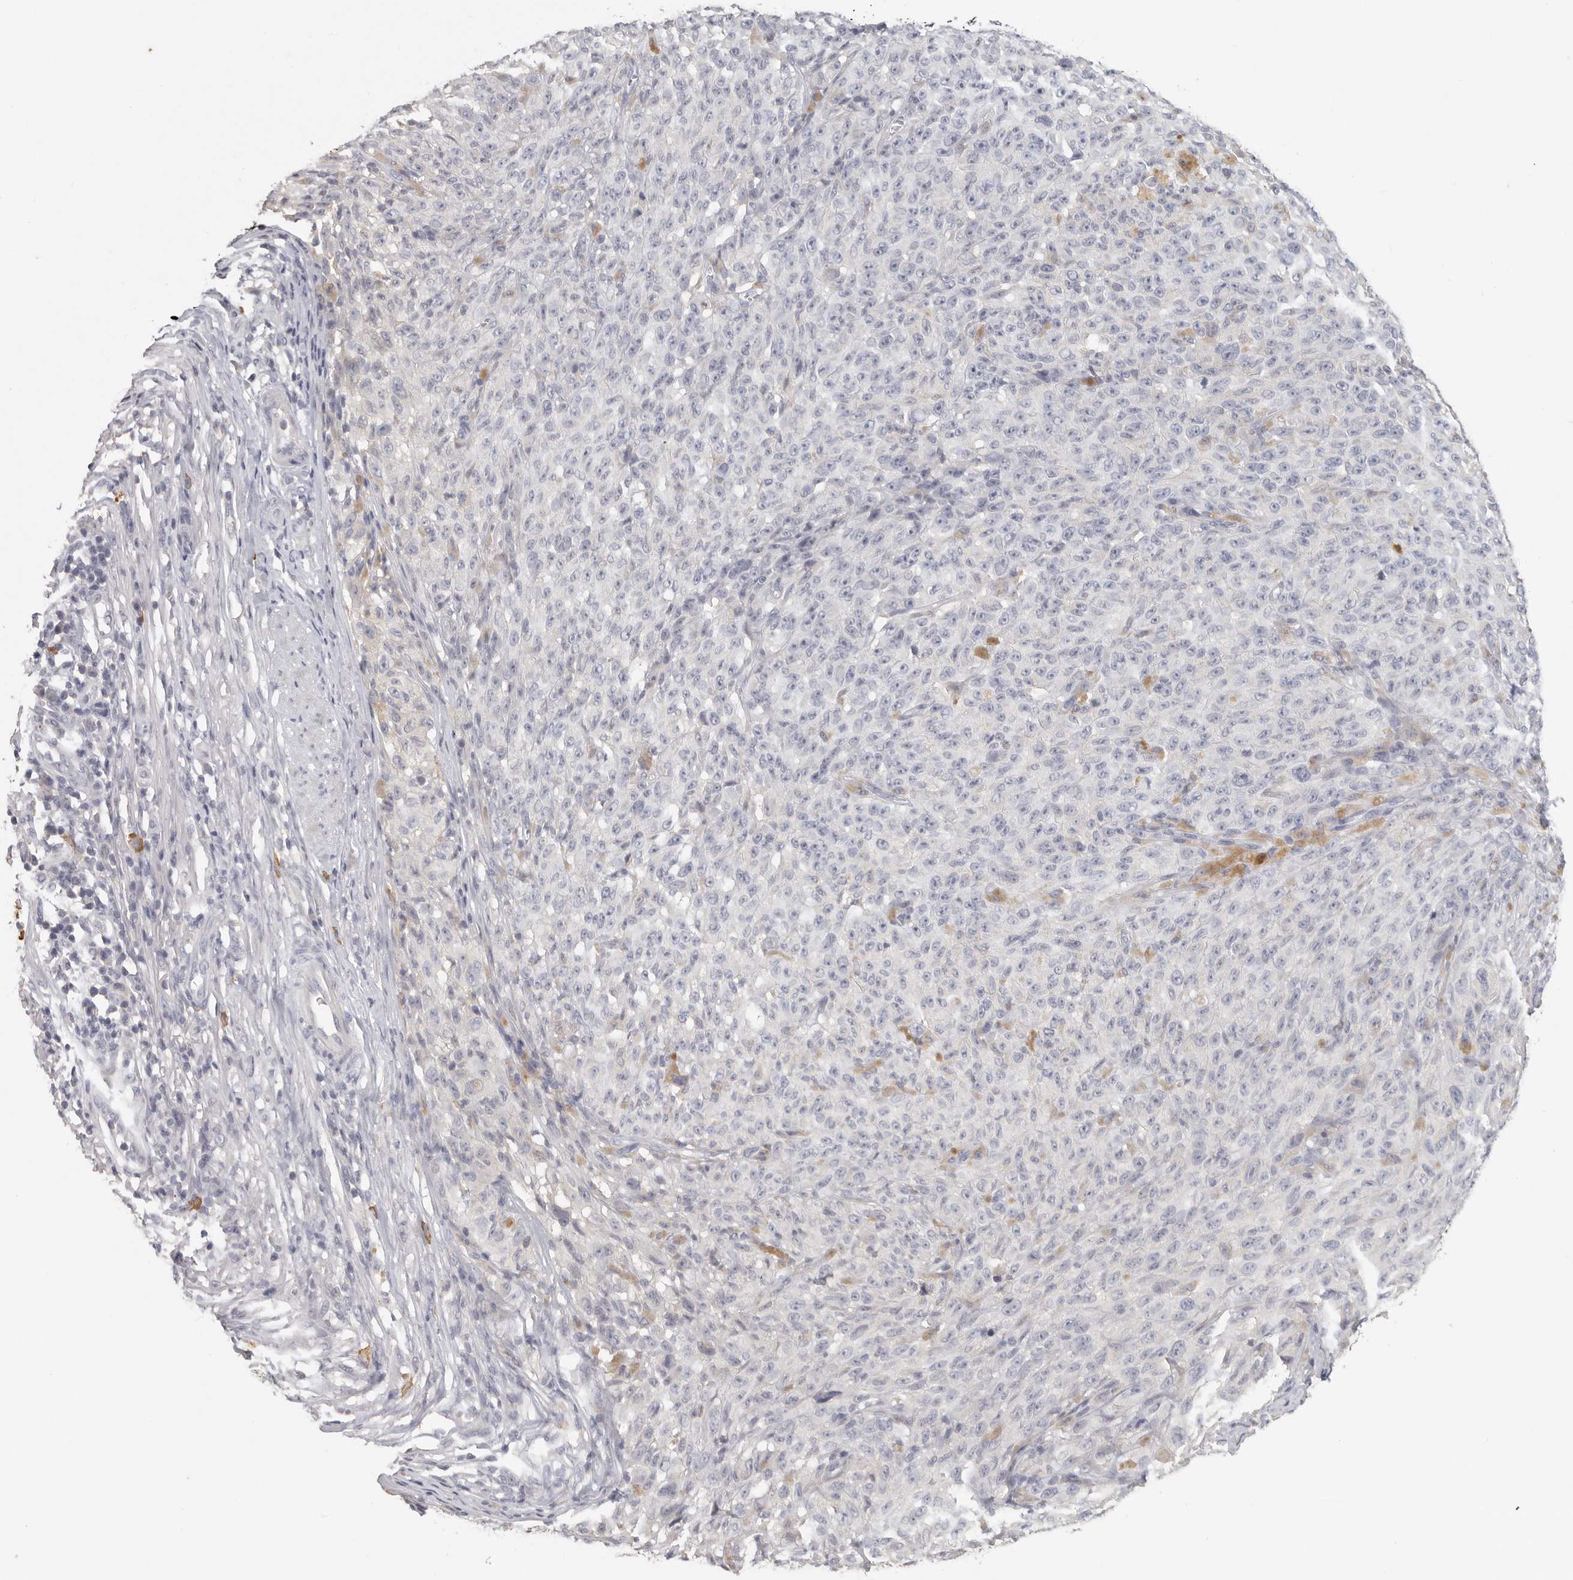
{"staining": {"intensity": "negative", "quantity": "none", "location": "none"}, "tissue": "melanoma", "cell_type": "Tumor cells", "image_type": "cancer", "snomed": [{"axis": "morphology", "description": "Malignant melanoma, NOS"}, {"axis": "topography", "description": "Skin"}], "caption": "Micrograph shows no significant protein expression in tumor cells of malignant melanoma.", "gene": "DNAJC11", "patient": {"sex": "female", "age": 82}}